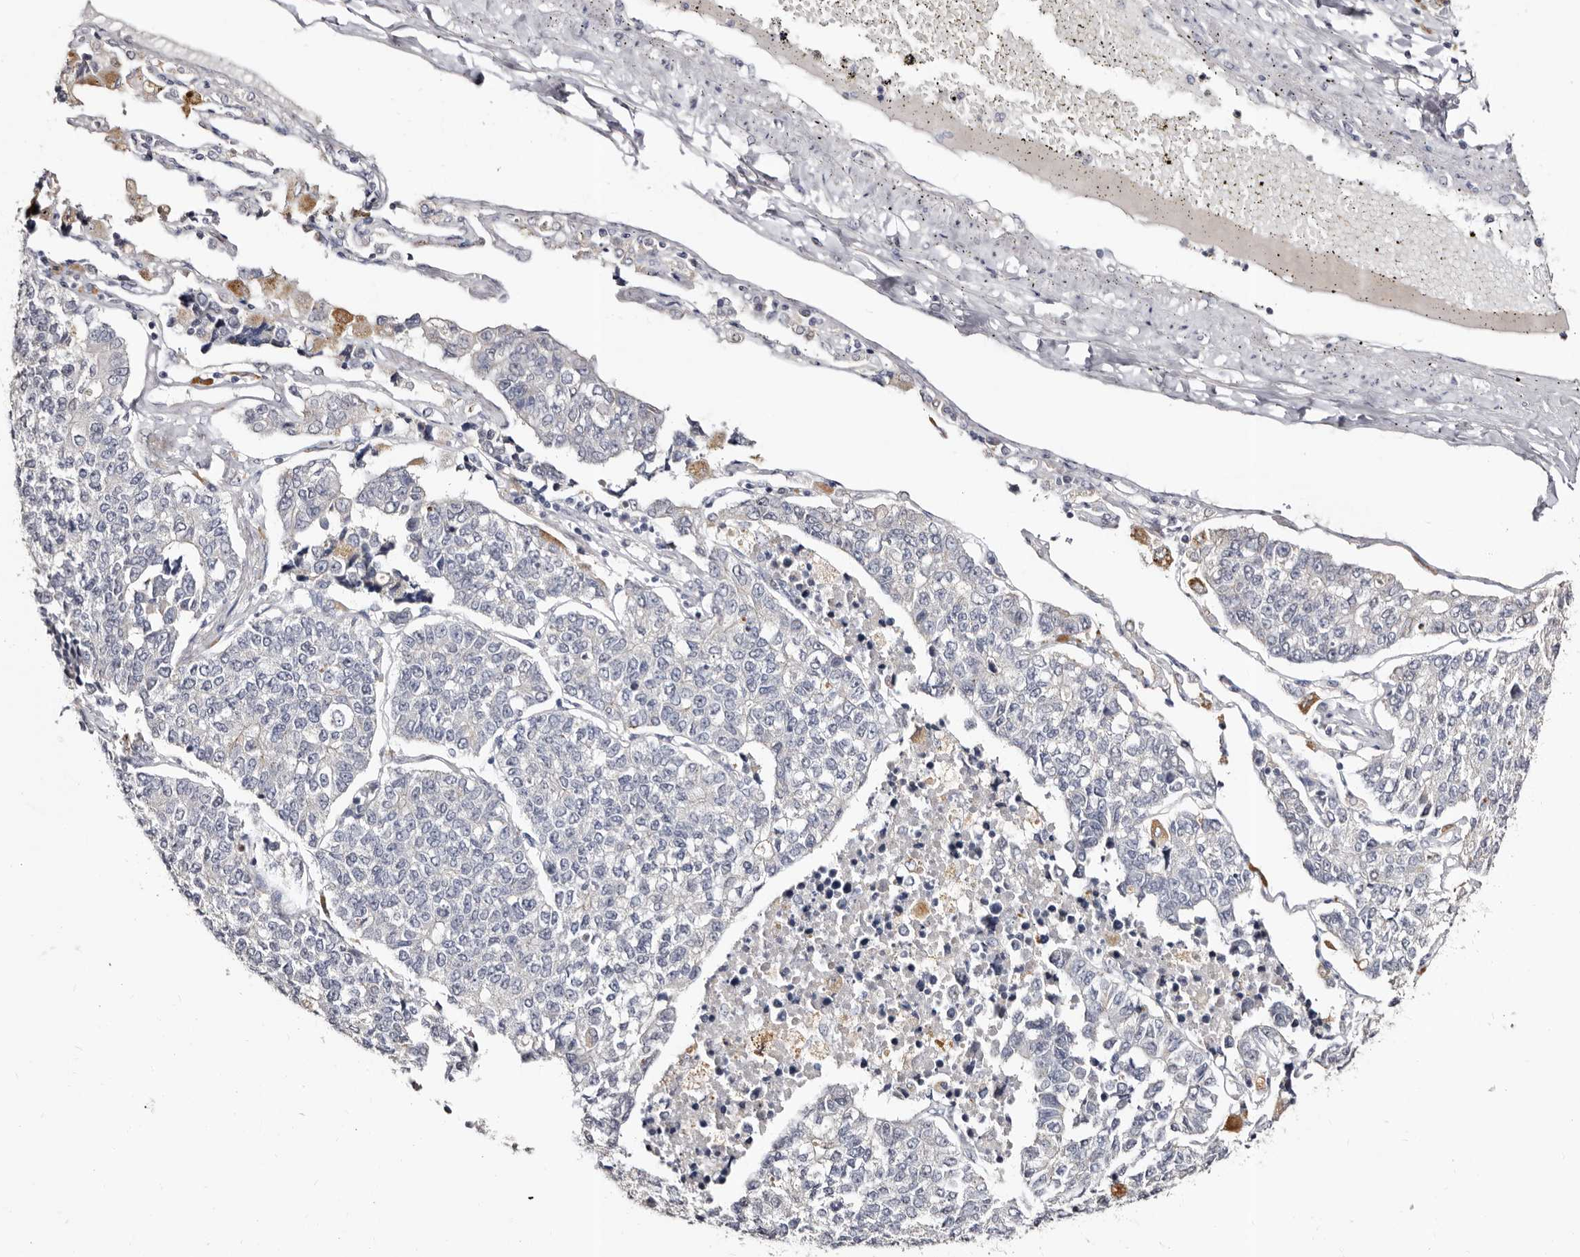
{"staining": {"intensity": "negative", "quantity": "none", "location": "none"}, "tissue": "lung cancer", "cell_type": "Tumor cells", "image_type": "cancer", "snomed": [{"axis": "morphology", "description": "Adenocarcinoma, NOS"}, {"axis": "topography", "description": "Lung"}], "caption": "The immunohistochemistry (IHC) image has no significant staining in tumor cells of lung cancer (adenocarcinoma) tissue. Brightfield microscopy of immunohistochemistry stained with DAB (3,3'-diaminobenzidine) (brown) and hematoxylin (blue), captured at high magnification.", "gene": "PTAFR", "patient": {"sex": "male", "age": 49}}